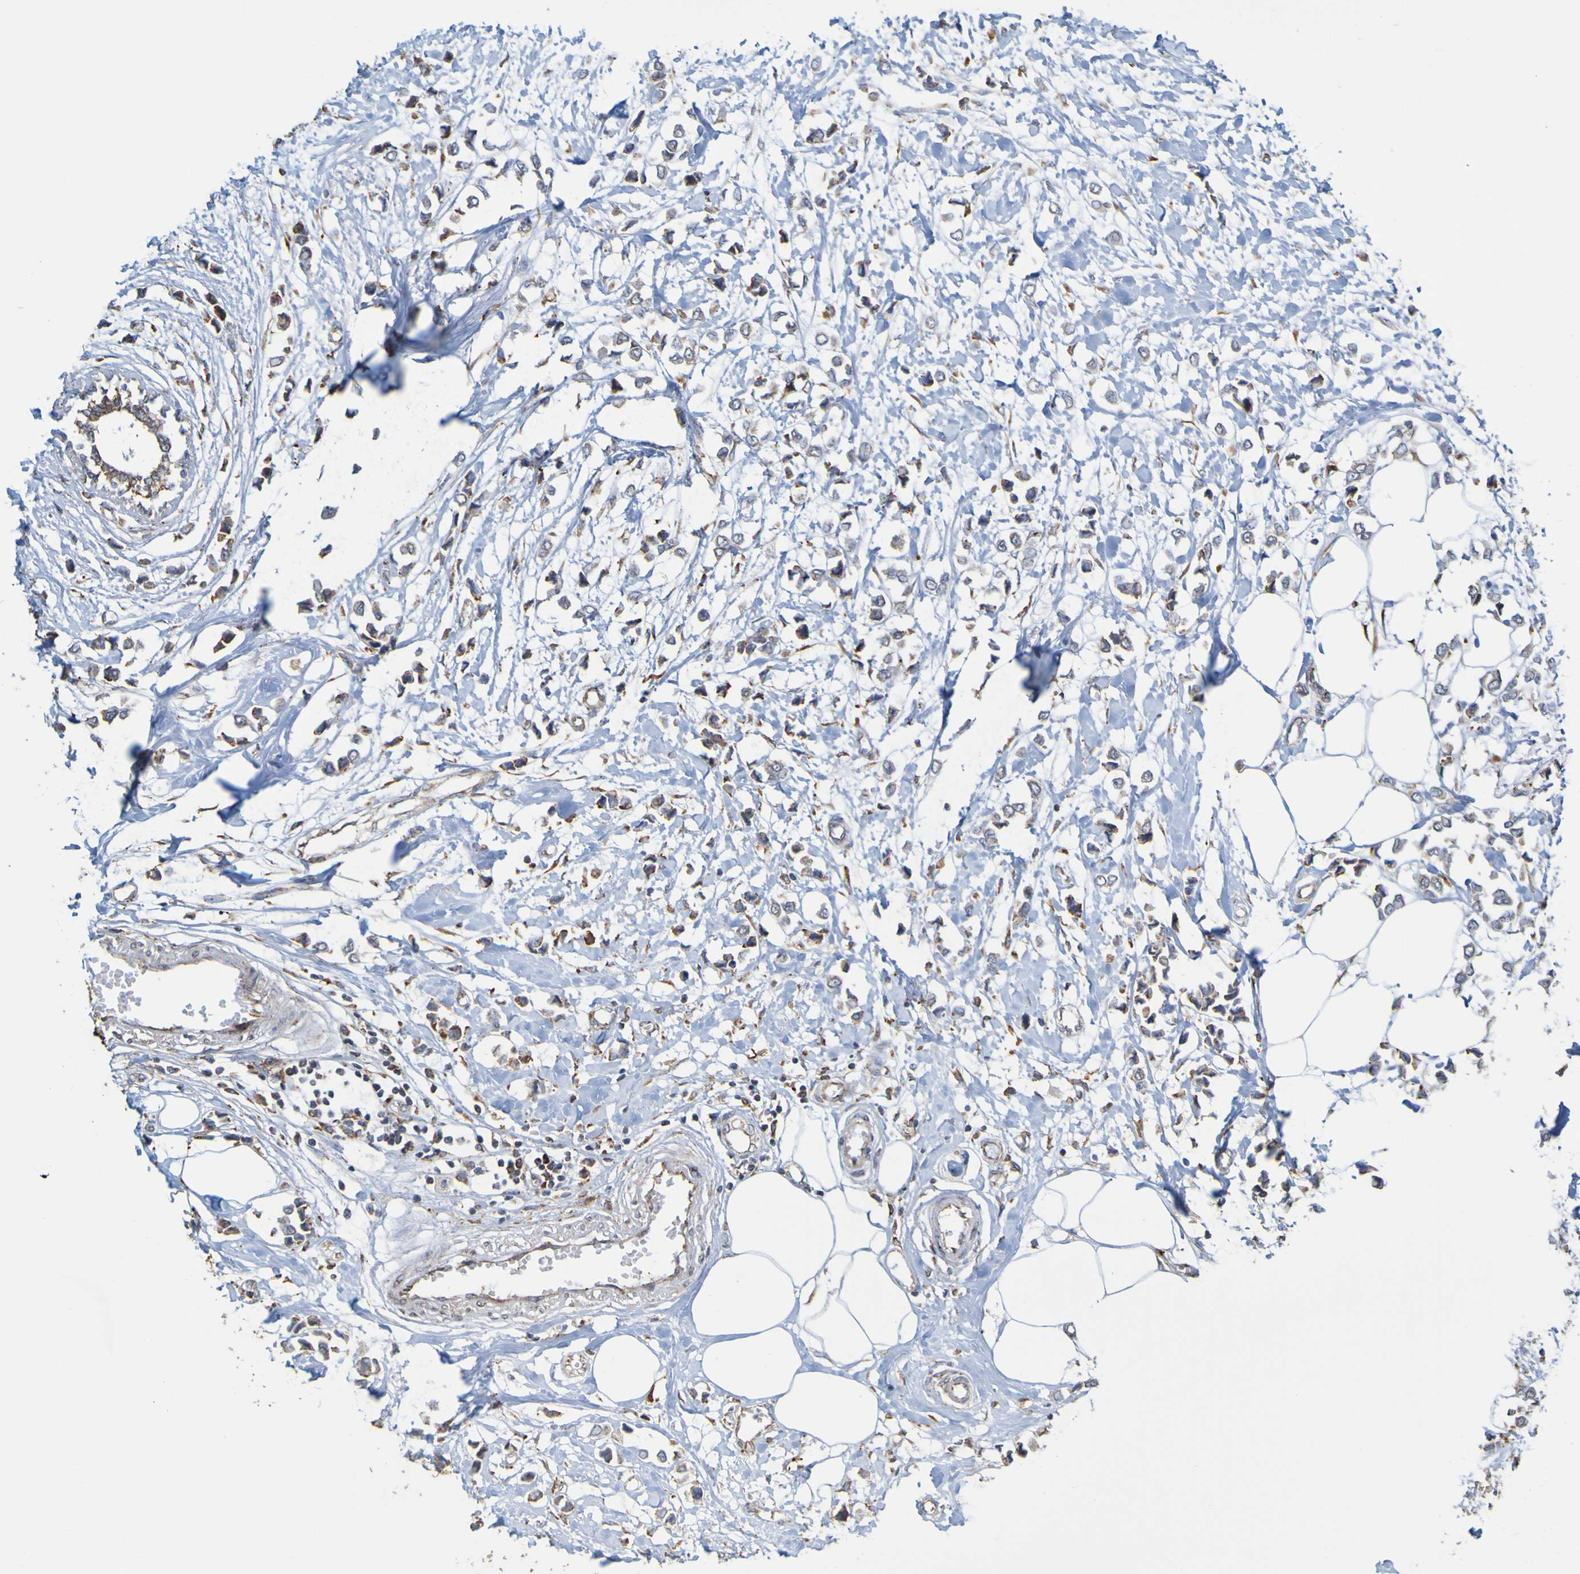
{"staining": {"intensity": "weak", "quantity": ">75%", "location": "cytoplasmic/membranous"}, "tissue": "breast cancer", "cell_type": "Tumor cells", "image_type": "cancer", "snomed": [{"axis": "morphology", "description": "Lobular carcinoma"}, {"axis": "topography", "description": "Breast"}], "caption": "Immunohistochemical staining of human lobular carcinoma (breast) demonstrates low levels of weak cytoplasmic/membranous protein expression in approximately >75% of tumor cells.", "gene": "PDIA3", "patient": {"sex": "female", "age": 51}}